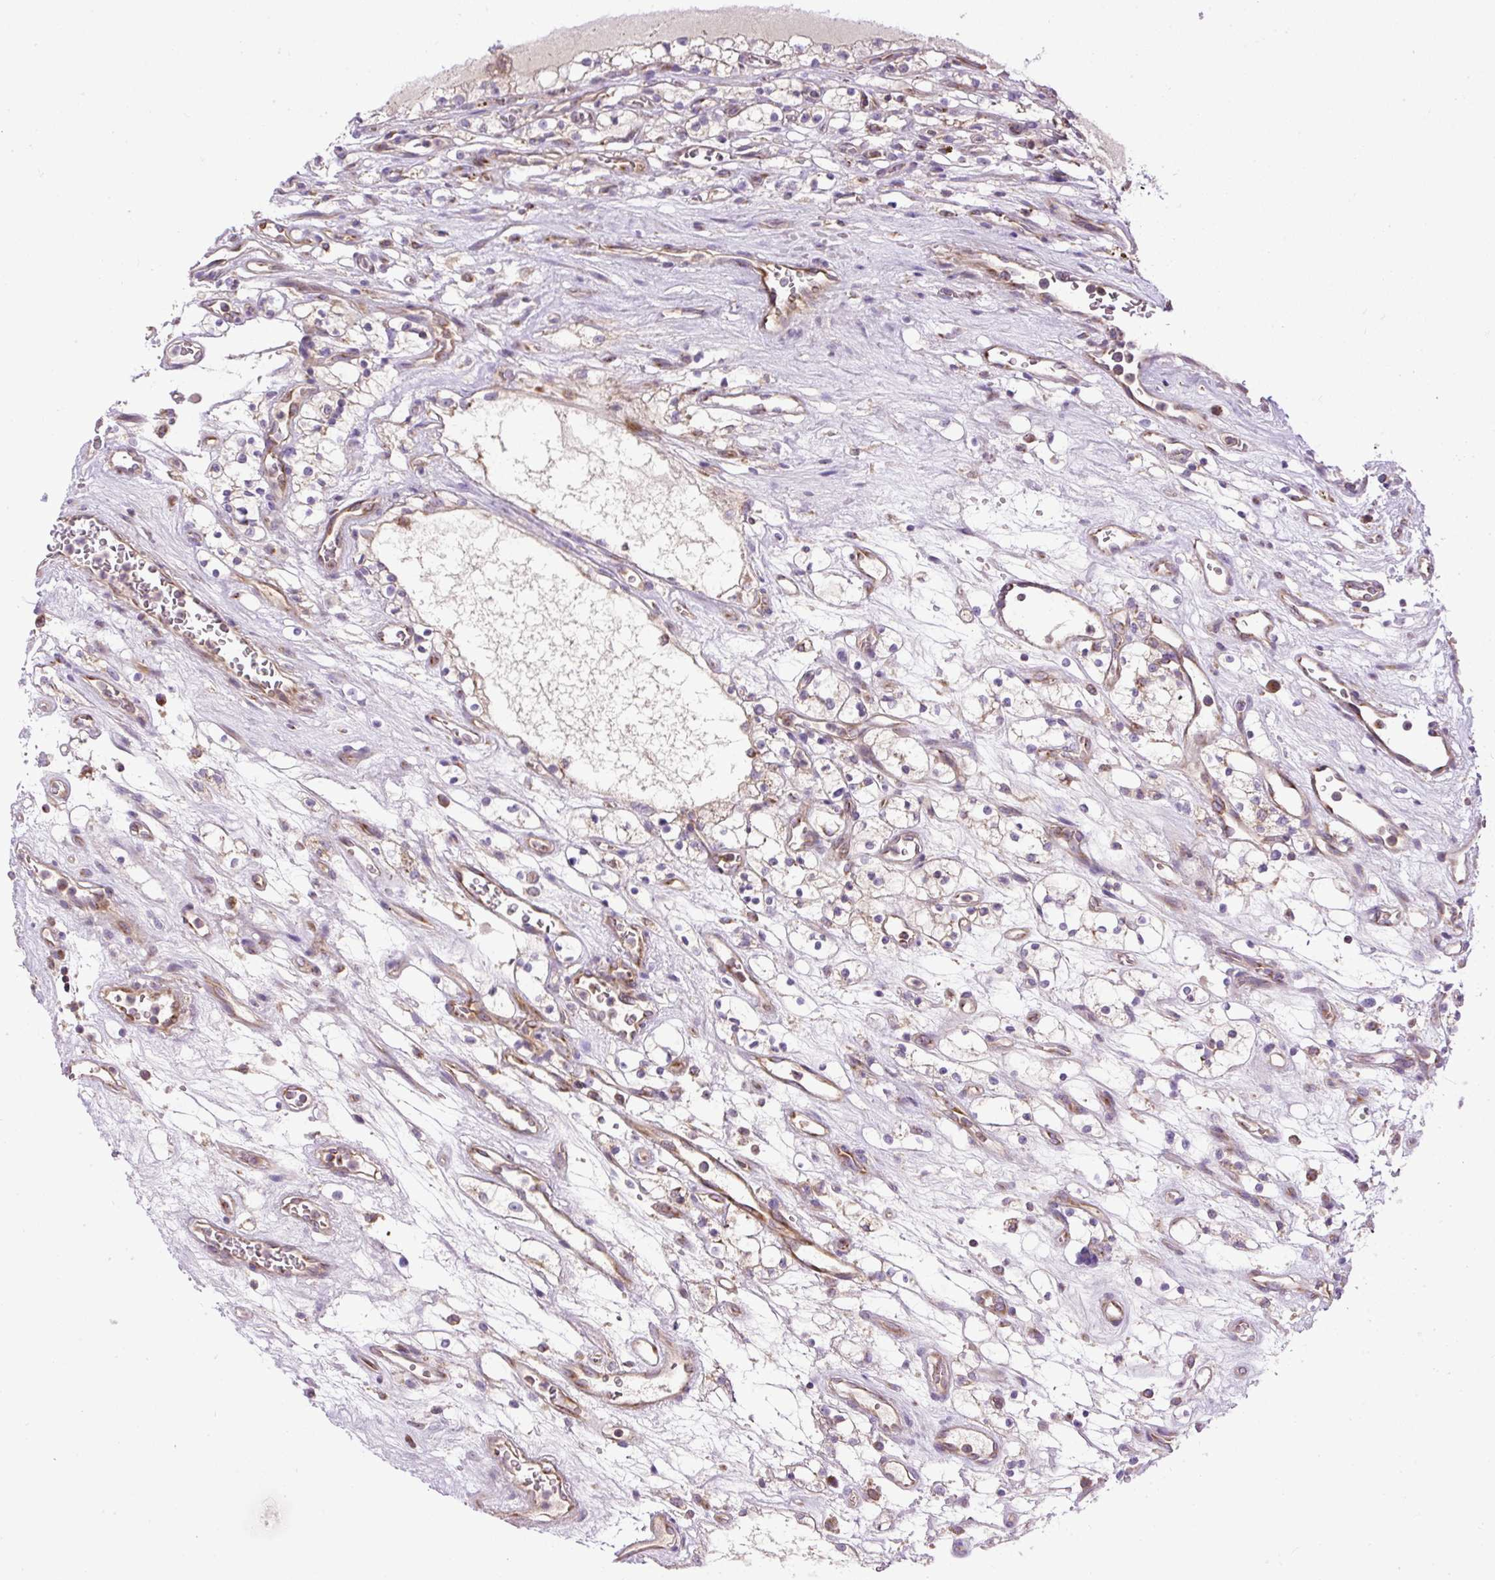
{"staining": {"intensity": "weak", "quantity": "<25%", "location": "cytoplasmic/membranous"}, "tissue": "renal cancer", "cell_type": "Tumor cells", "image_type": "cancer", "snomed": [{"axis": "morphology", "description": "Adenocarcinoma, NOS"}, {"axis": "topography", "description": "Kidney"}], "caption": "Tumor cells are negative for brown protein staining in adenocarcinoma (renal).", "gene": "ZNF547", "patient": {"sex": "female", "age": 69}}